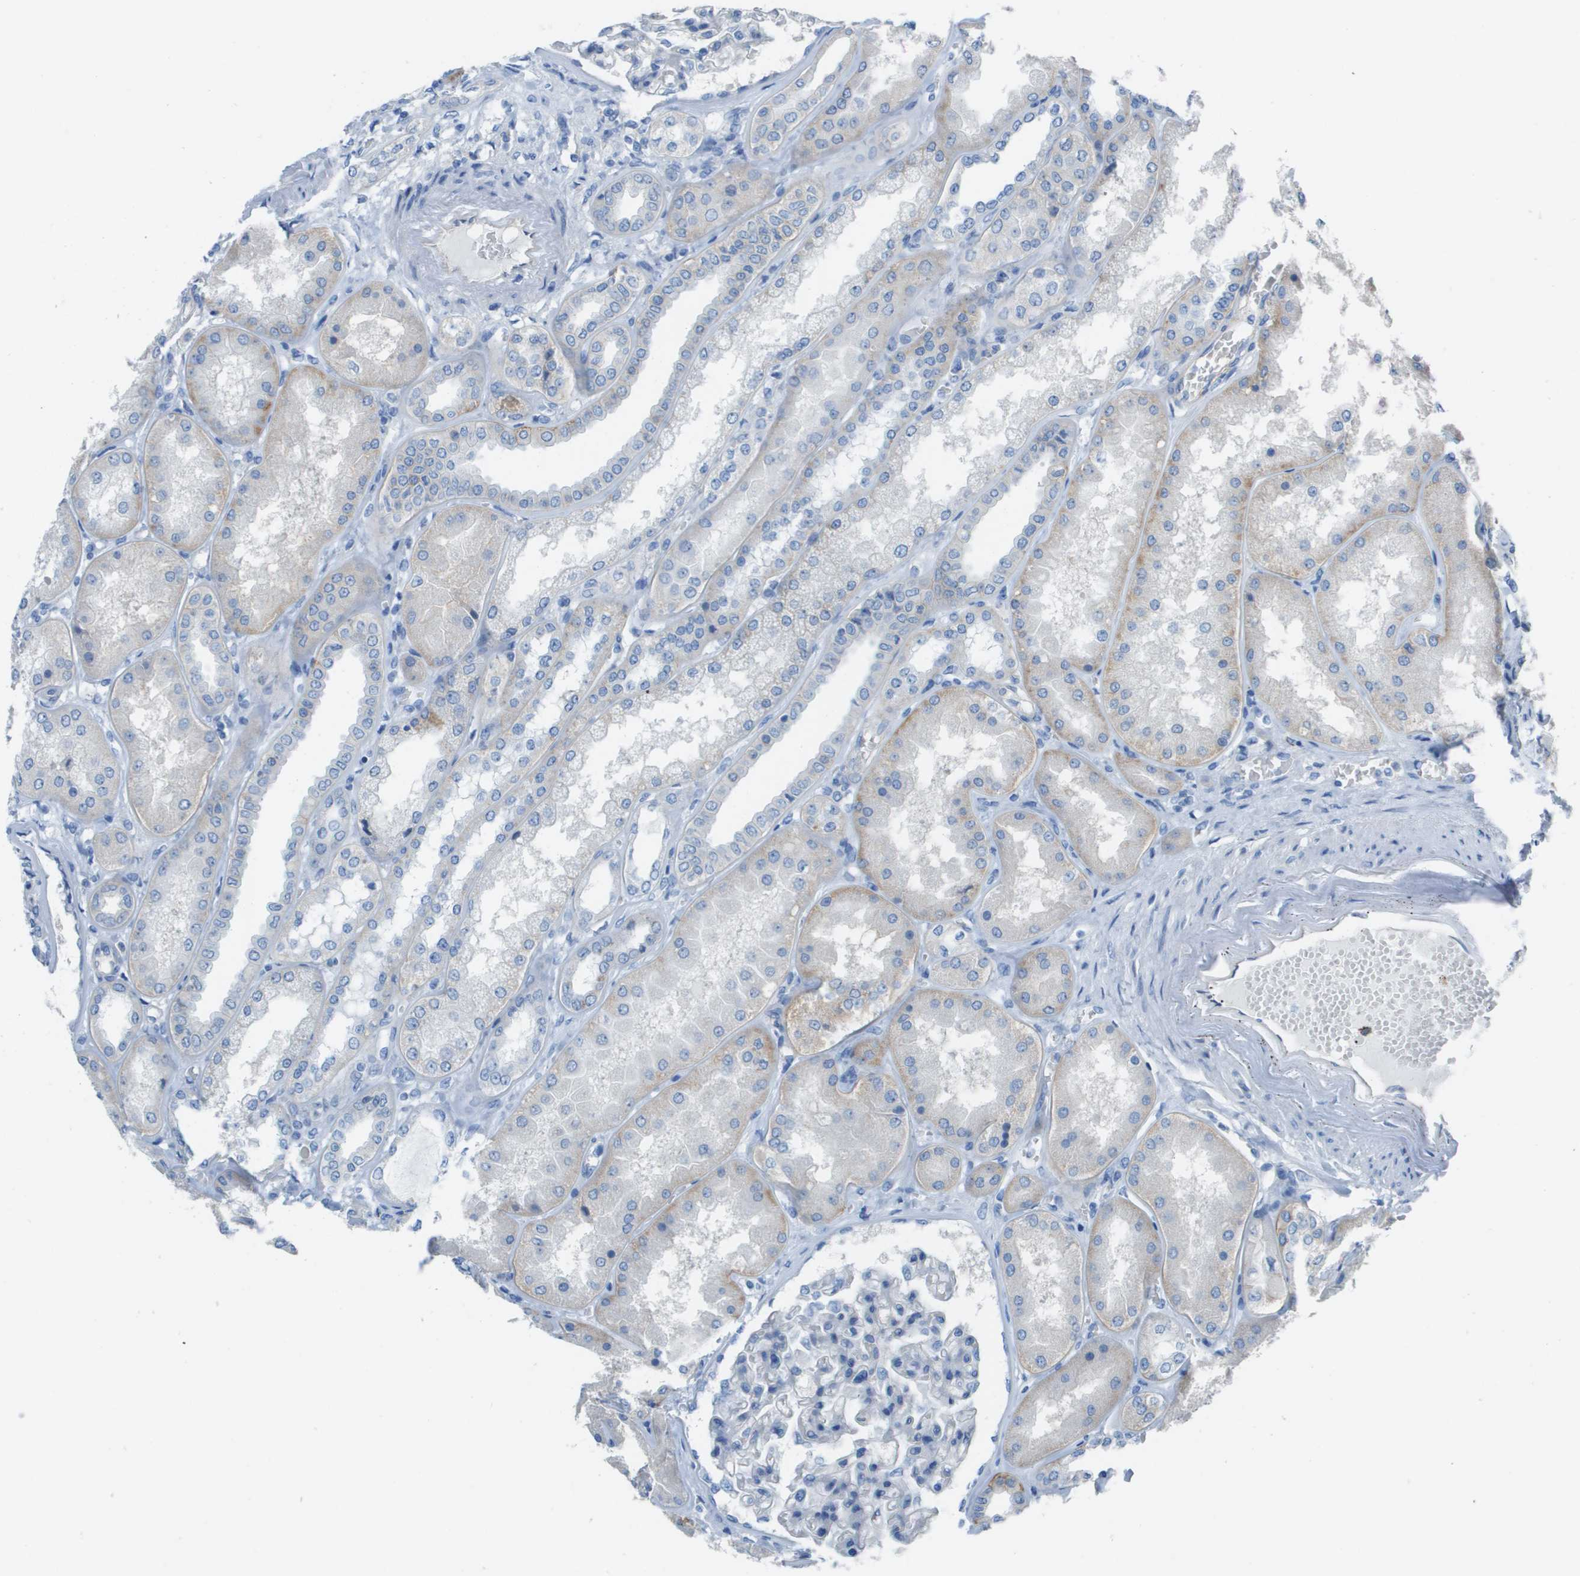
{"staining": {"intensity": "negative", "quantity": "none", "location": "none"}, "tissue": "kidney", "cell_type": "Cells in glomeruli", "image_type": "normal", "snomed": [{"axis": "morphology", "description": "Normal tissue, NOS"}, {"axis": "topography", "description": "Kidney"}], "caption": "High power microscopy histopathology image of an IHC image of benign kidney, revealing no significant expression in cells in glomeruli. (DAB immunohistochemistry (IHC), high magnification).", "gene": "CD46", "patient": {"sex": "female", "age": 56}}